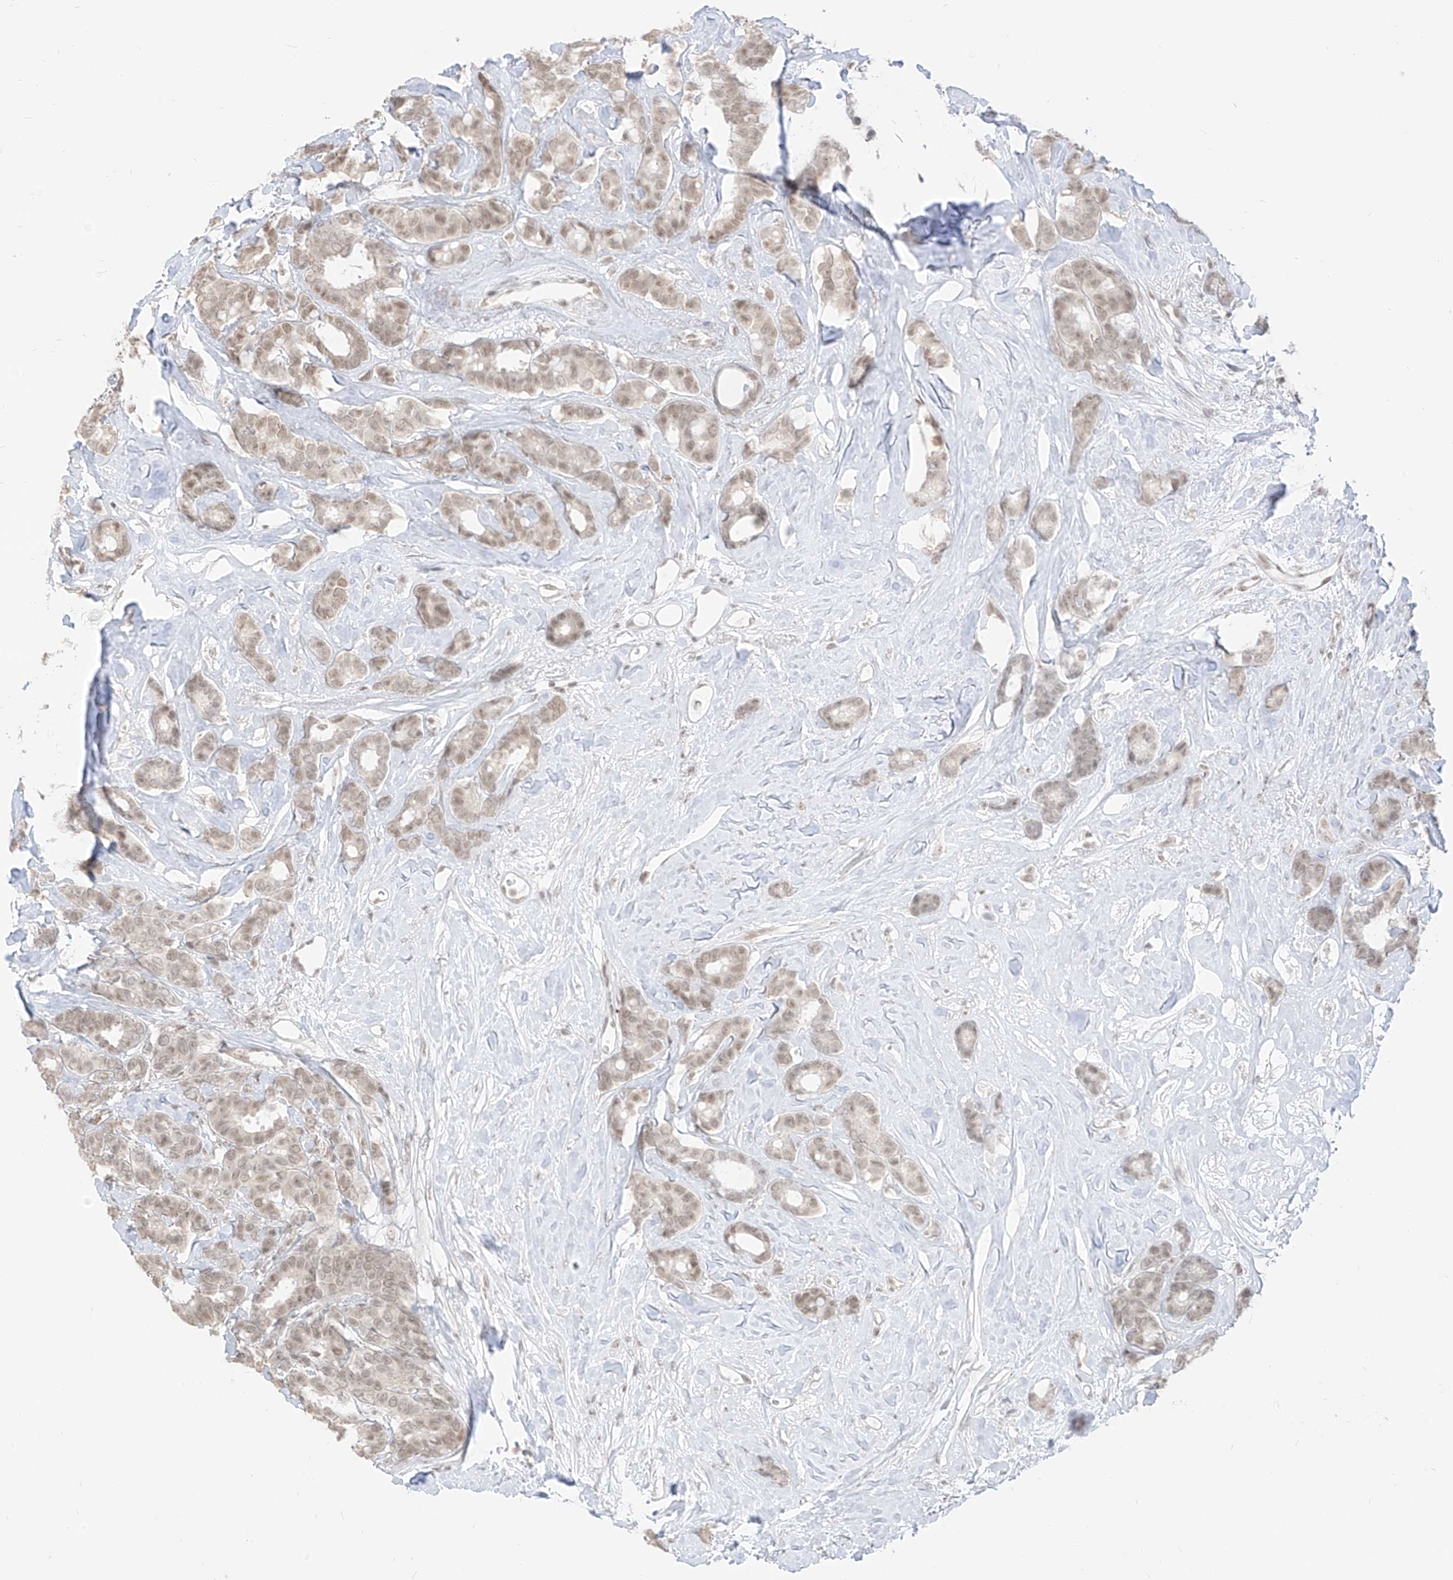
{"staining": {"intensity": "weak", "quantity": ">75%", "location": "nuclear"}, "tissue": "breast cancer", "cell_type": "Tumor cells", "image_type": "cancer", "snomed": [{"axis": "morphology", "description": "Duct carcinoma"}, {"axis": "topography", "description": "Breast"}], "caption": "A brown stain shows weak nuclear expression of a protein in human intraductal carcinoma (breast) tumor cells.", "gene": "SUPT5H", "patient": {"sex": "female", "age": 87}}